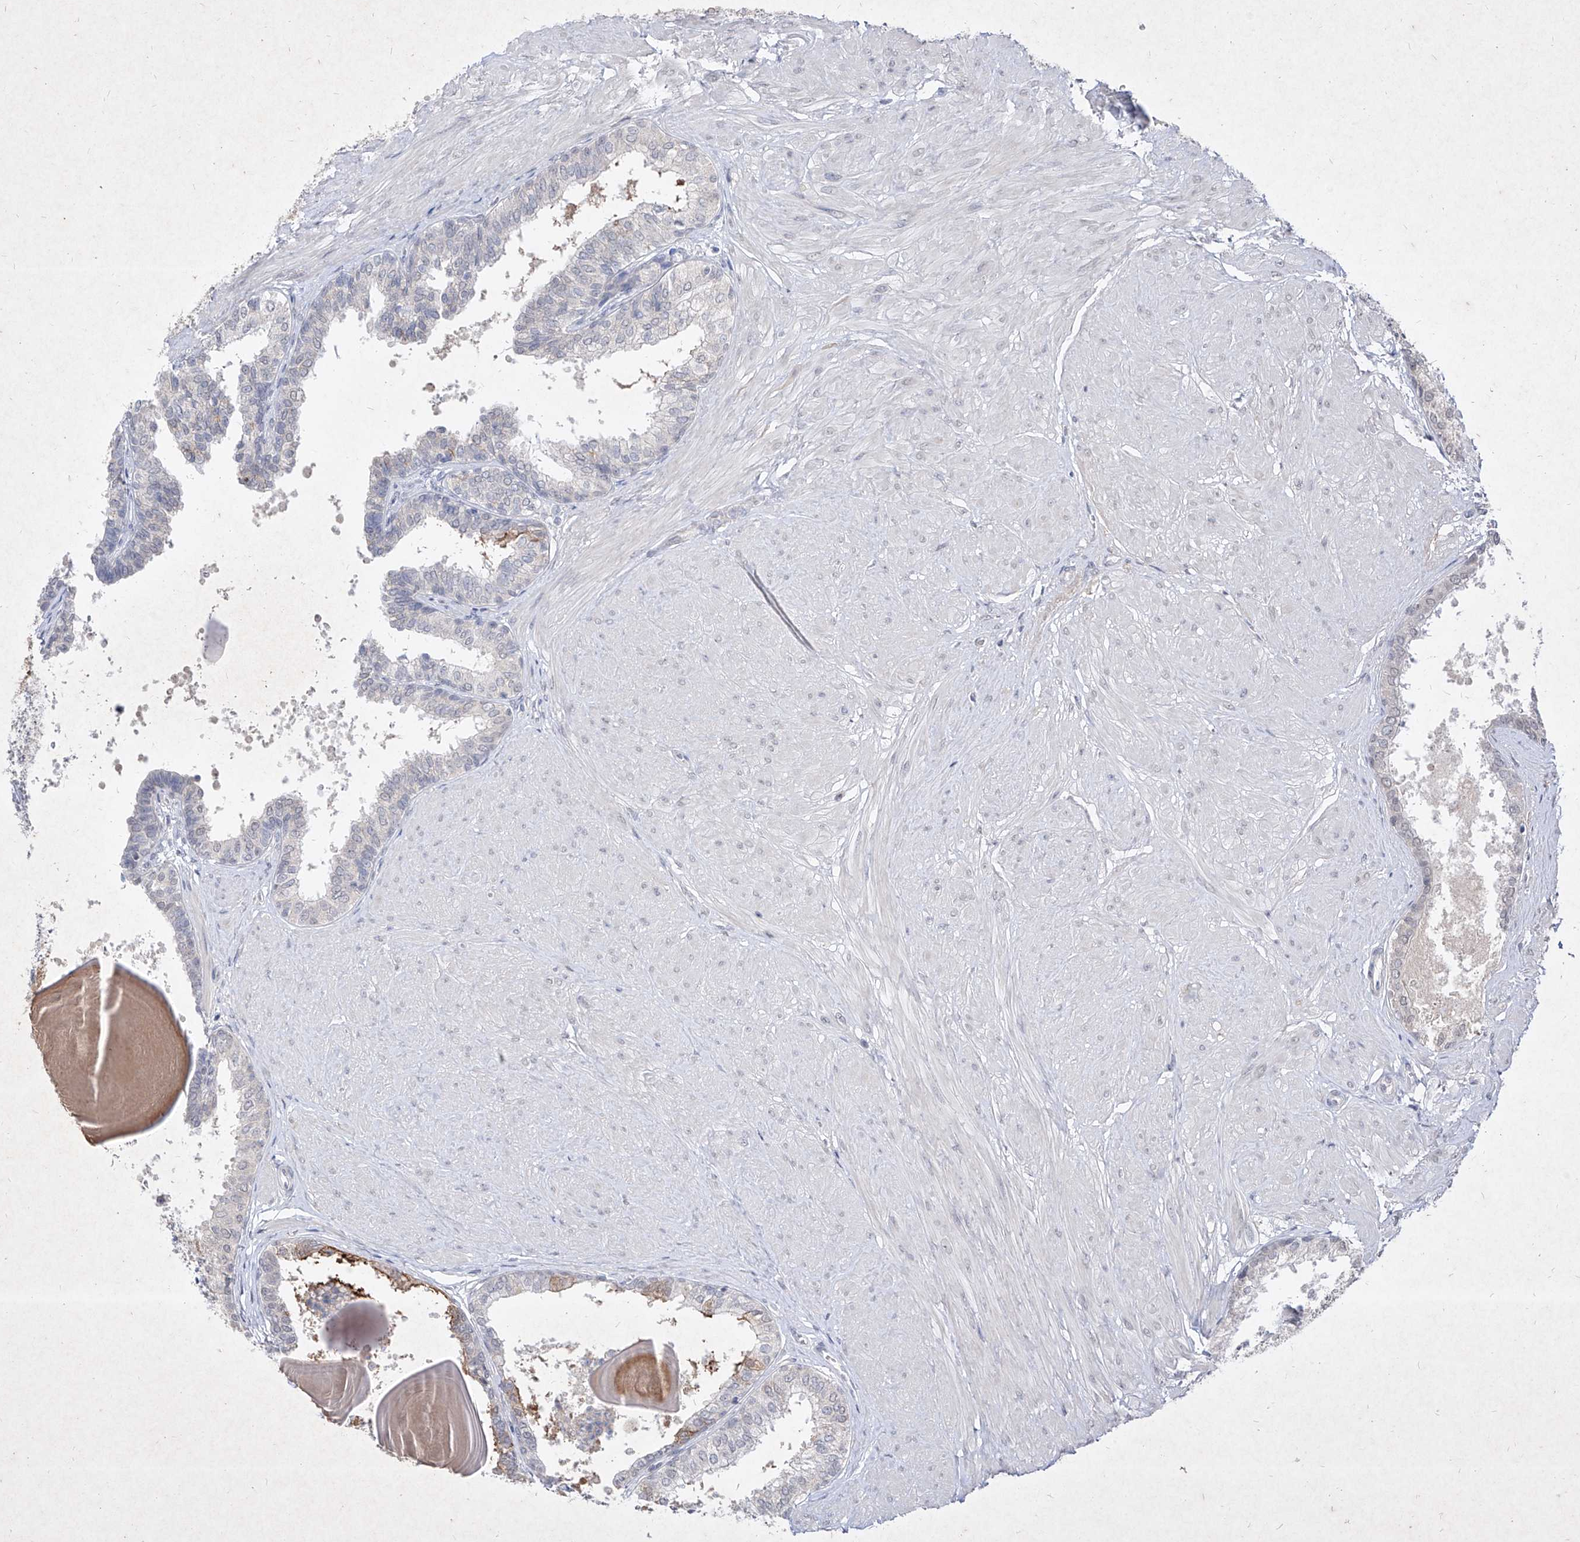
{"staining": {"intensity": "negative", "quantity": "none", "location": "none"}, "tissue": "prostate", "cell_type": "Glandular cells", "image_type": "normal", "snomed": [{"axis": "morphology", "description": "Normal tissue, NOS"}, {"axis": "topography", "description": "Prostate"}], "caption": "A high-resolution photomicrograph shows immunohistochemistry (IHC) staining of benign prostate, which exhibits no significant expression in glandular cells.", "gene": "C4A", "patient": {"sex": "male", "age": 48}}